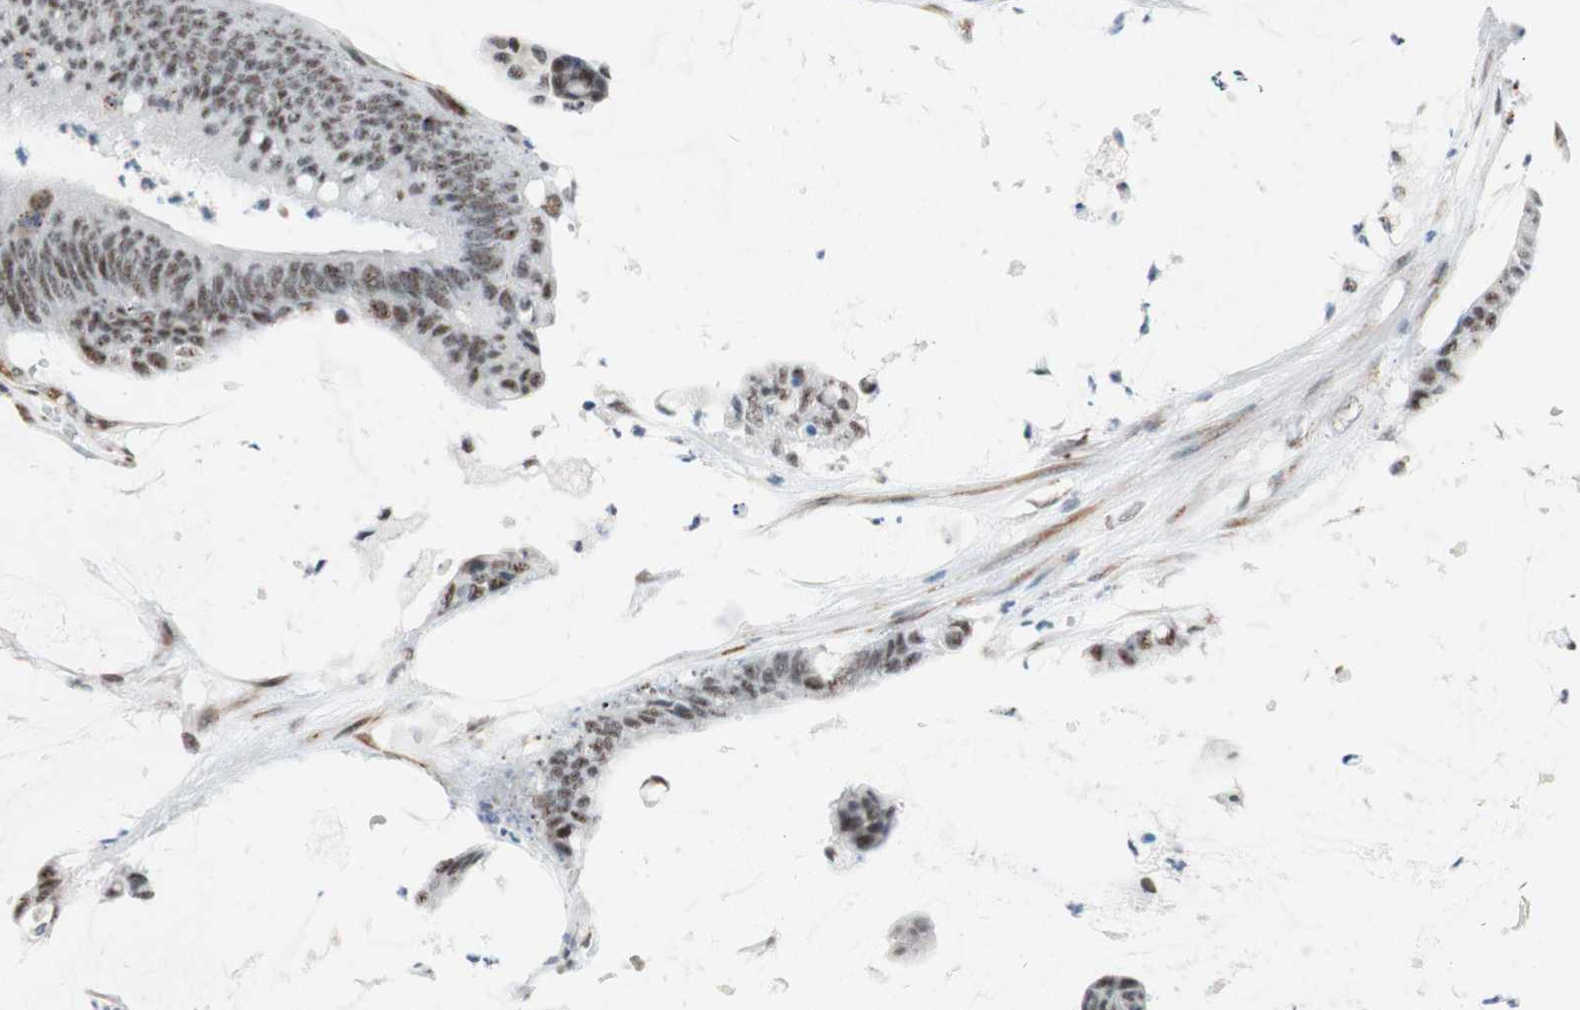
{"staining": {"intensity": "weak", "quantity": ">75%", "location": "nuclear"}, "tissue": "colorectal cancer", "cell_type": "Tumor cells", "image_type": "cancer", "snomed": [{"axis": "morphology", "description": "Adenocarcinoma, NOS"}, {"axis": "topography", "description": "Rectum"}], "caption": "A low amount of weak nuclear positivity is seen in about >75% of tumor cells in colorectal cancer tissue.", "gene": "SAP18", "patient": {"sex": "female", "age": 66}}